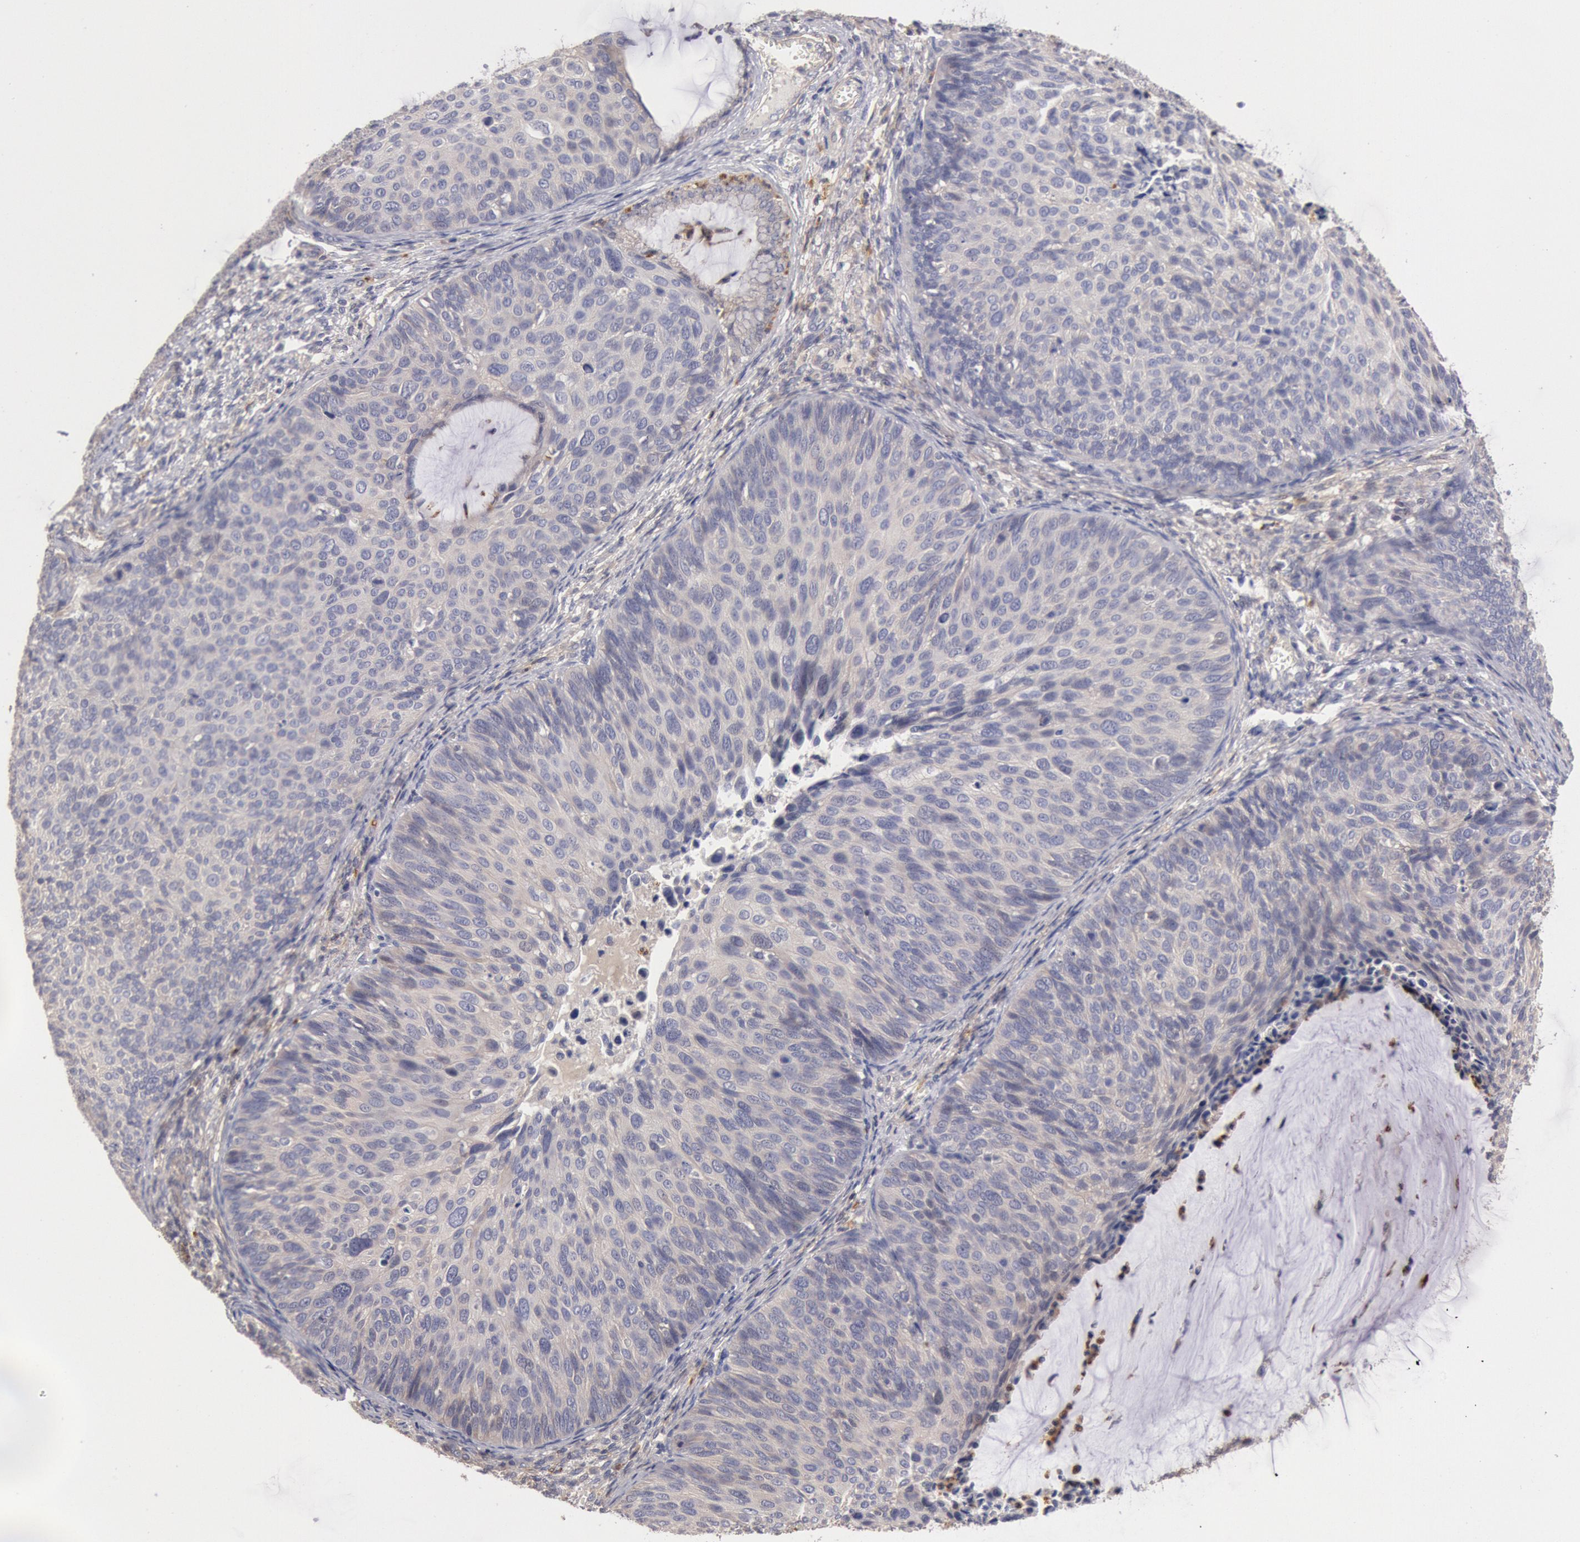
{"staining": {"intensity": "weak", "quantity": "<25%", "location": "cytoplasmic/membranous"}, "tissue": "cervical cancer", "cell_type": "Tumor cells", "image_type": "cancer", "snomed": [{"axis": "morphology", "description": "Squamous cell carcinoma, NOS"}, {"axis": "topography", "description": "Cervix"}], "caption": "The image shows no staining of tumor cells in cervical cancer (squamous cell carcinoma). (DAB (3,3'-diaminobenzidine) immunohistochemistry (IHC) with hematoxylin counter stain).", "gene": "TMED8", "patient": {"sex": "female", "age": 36}}